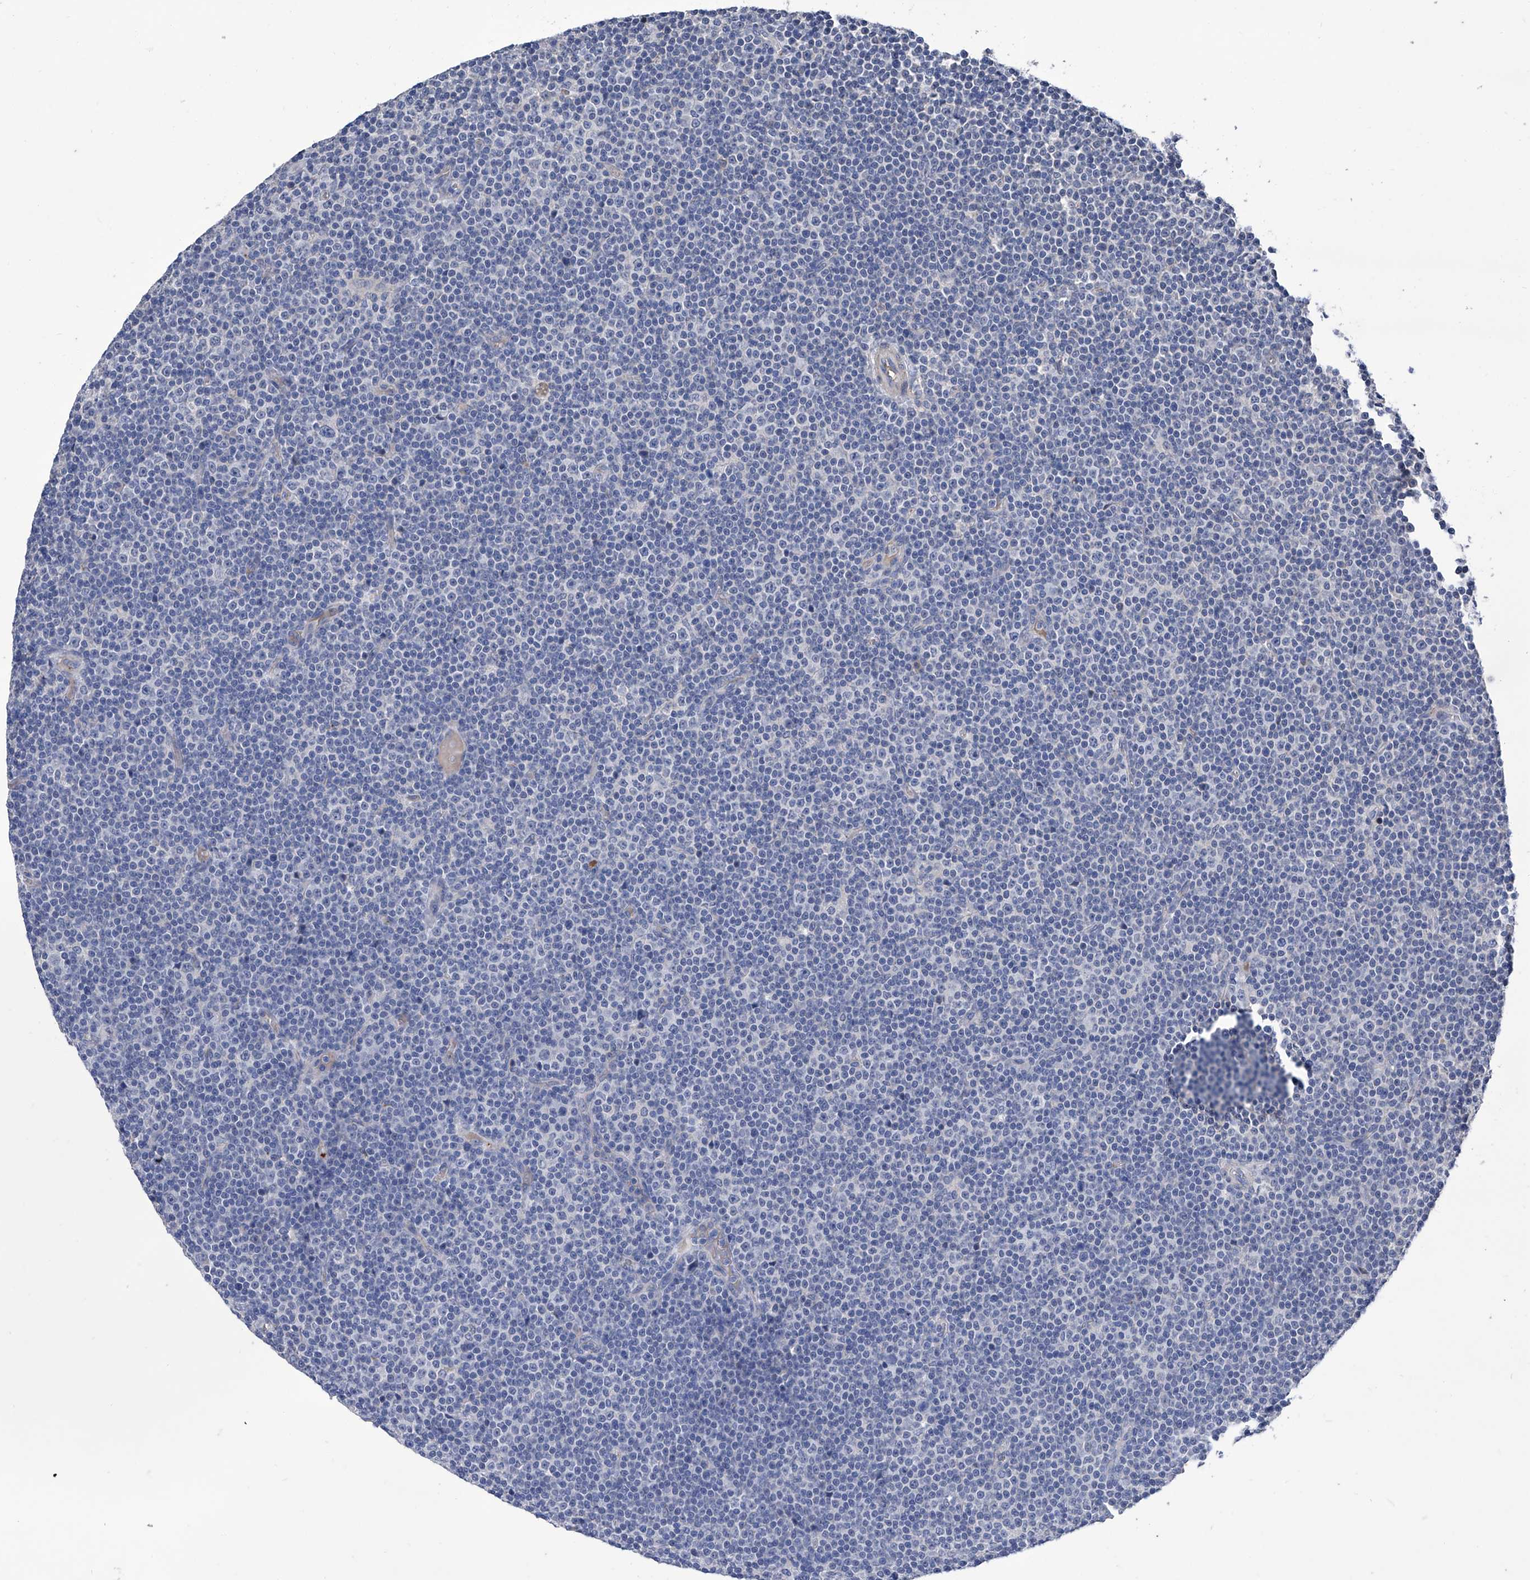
{"staining": {"intensity": "negative", "quantity": "none", "location": "none"}, "tissue": "lymphoma", "cell_type": "Tumor cells", "image_type": "cancer", "snomed": [{"axis": "morphology", "description": "Malignant lymphoma, non-Hodgkin's type, Low grade"}, {"axis": "topography", "description": "Lymph node"}], "caption": "Tumor cells show no significant positivity in malignant lymphoma, non-Hodgkin's type (low-grade). (DAB immunohistochemistry (IHC), high magnification).", "gene": "GPT", "patient": {"sex": "female", "age": 67}}